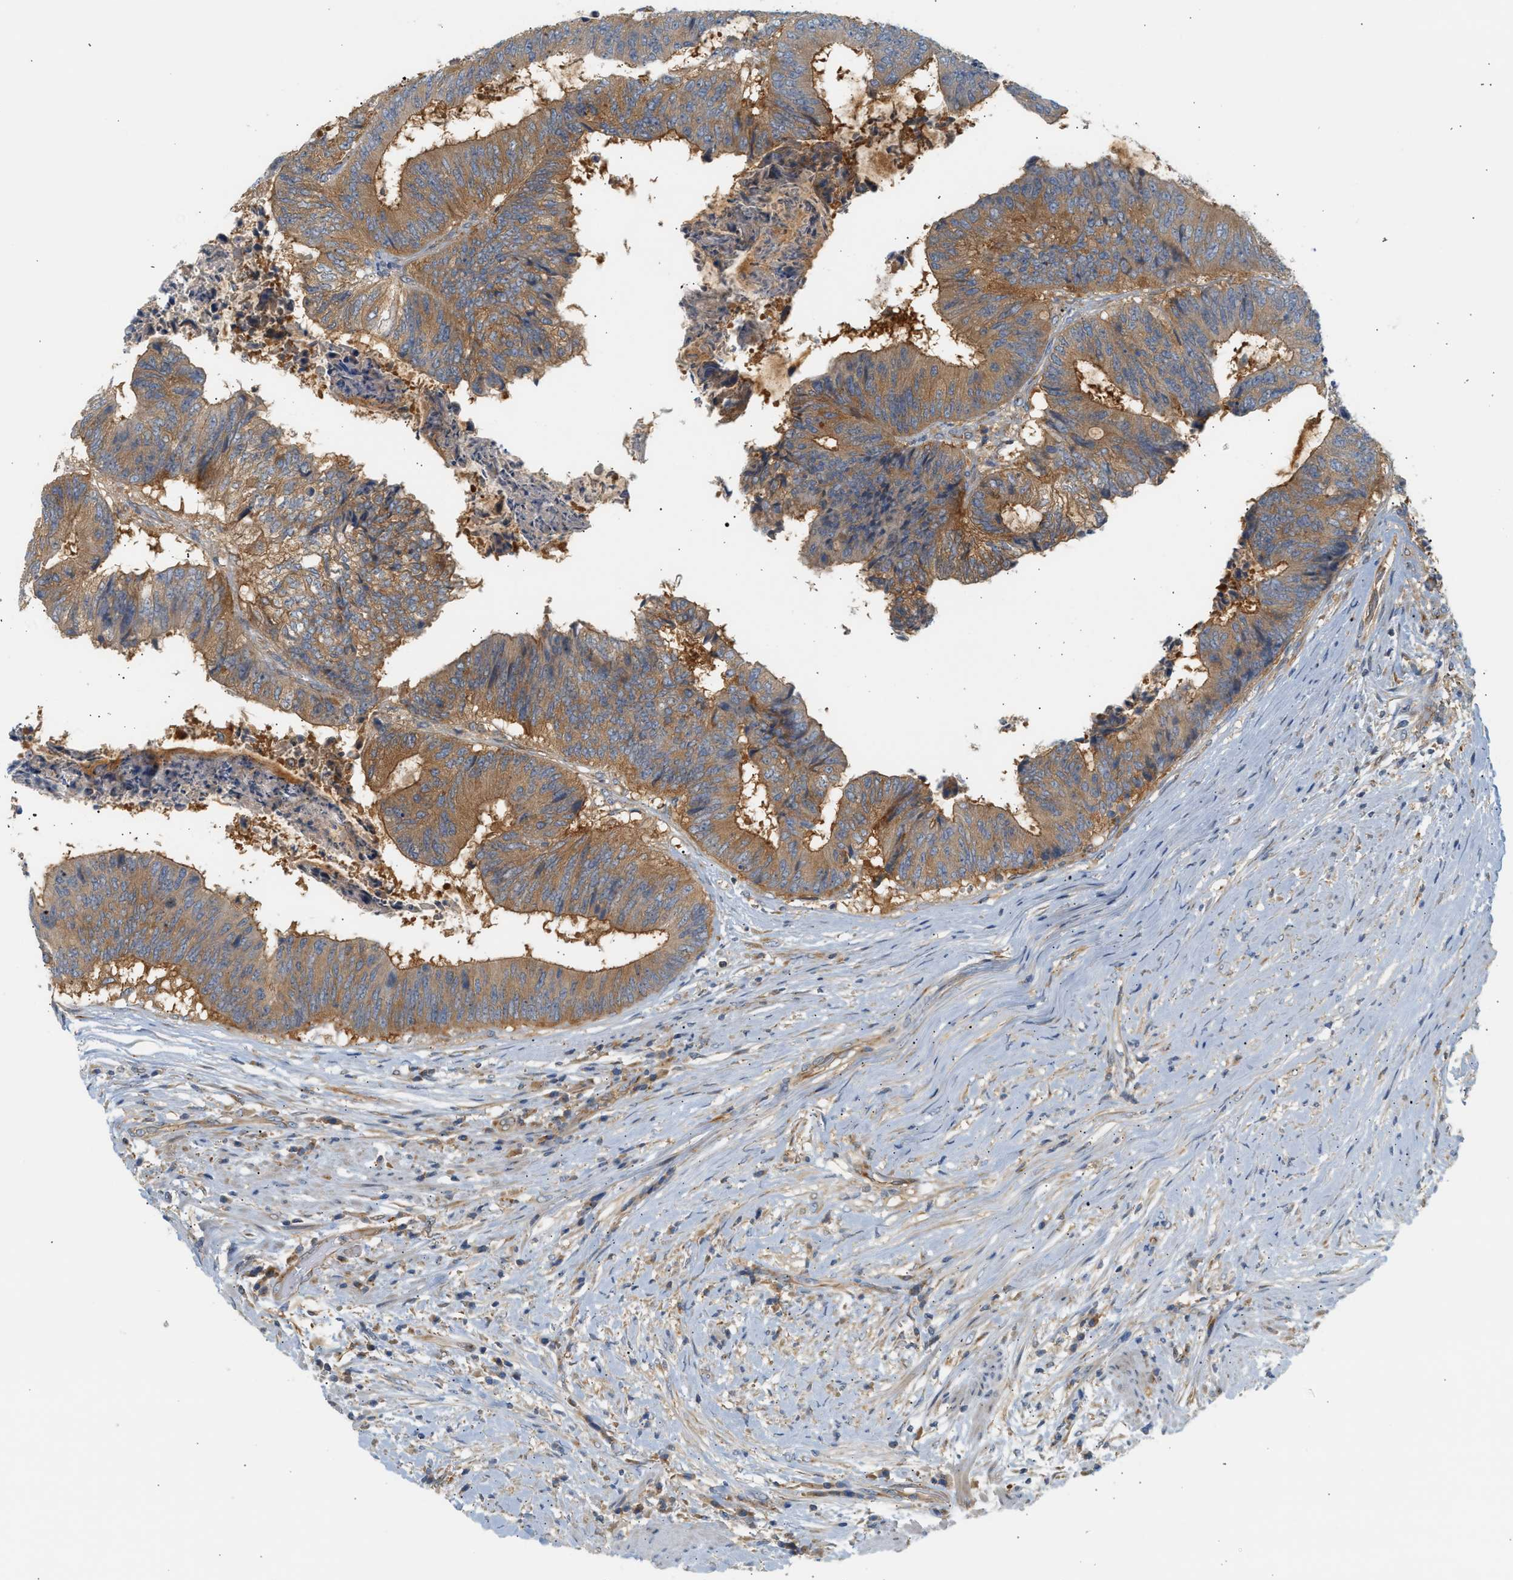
{"staining": {"intensity": "moderate", "quantity": ">75%", "location": "cytoplasmic/membranous"}, "tissue": "colorectal cancer", "cell_type": "Tumor cells", "image_type": "cancer", "snomed": [{"axis": "morphology", "description": "Adenocarcinoma, NOS"}, {"axis": "topography", "description": "Rectum"}], "caption": "Immunohistochemistry photomicrograph of colorectal cancer stained for a protein (brown), which displays medium levels of moderate cytoplasmic/membranous staining in approximately >75% of tumor cells.", "gene": "PAFAH1B1", "patient": {"sex": "male", "age": 72}}